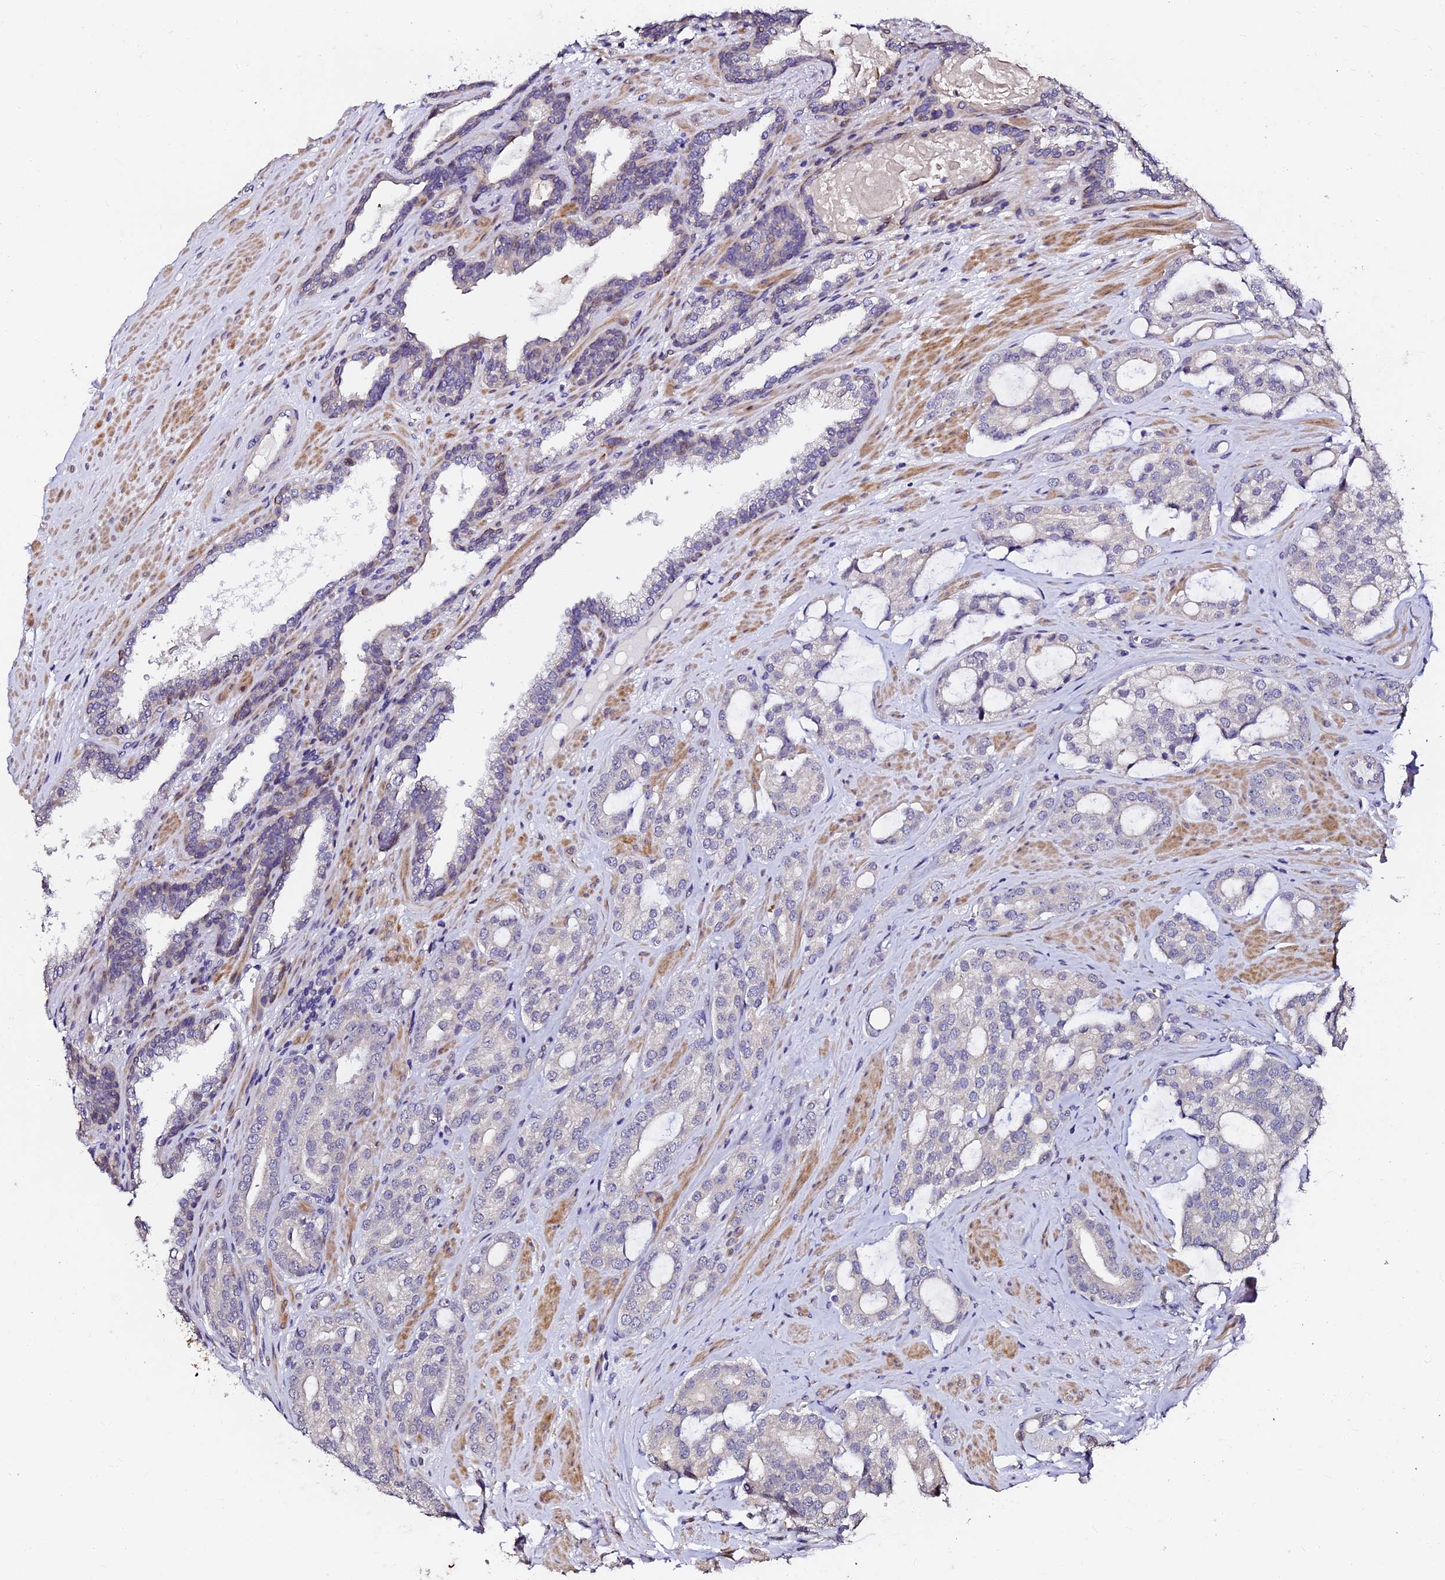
{"staining": {"intensity": "negative", "quantity": "none", "location": "none"}, "tissue": "prostate cancer", "cell_type": "Tumor cells", "image_type": "cancer", "snomed": [{"axis": "morphology", "description": "Adenocarcinoma, High grade"}, {"axis": "topography", "description": "Prostate"}], "caption": "High power microscopy photomicrograph of an IHC image of adenocarcinoma (high-grade) (prostate), revealing no significant expression in tumor cells.", "gene": "GPN3", "patient": {"sex": "male", "age": 63}}